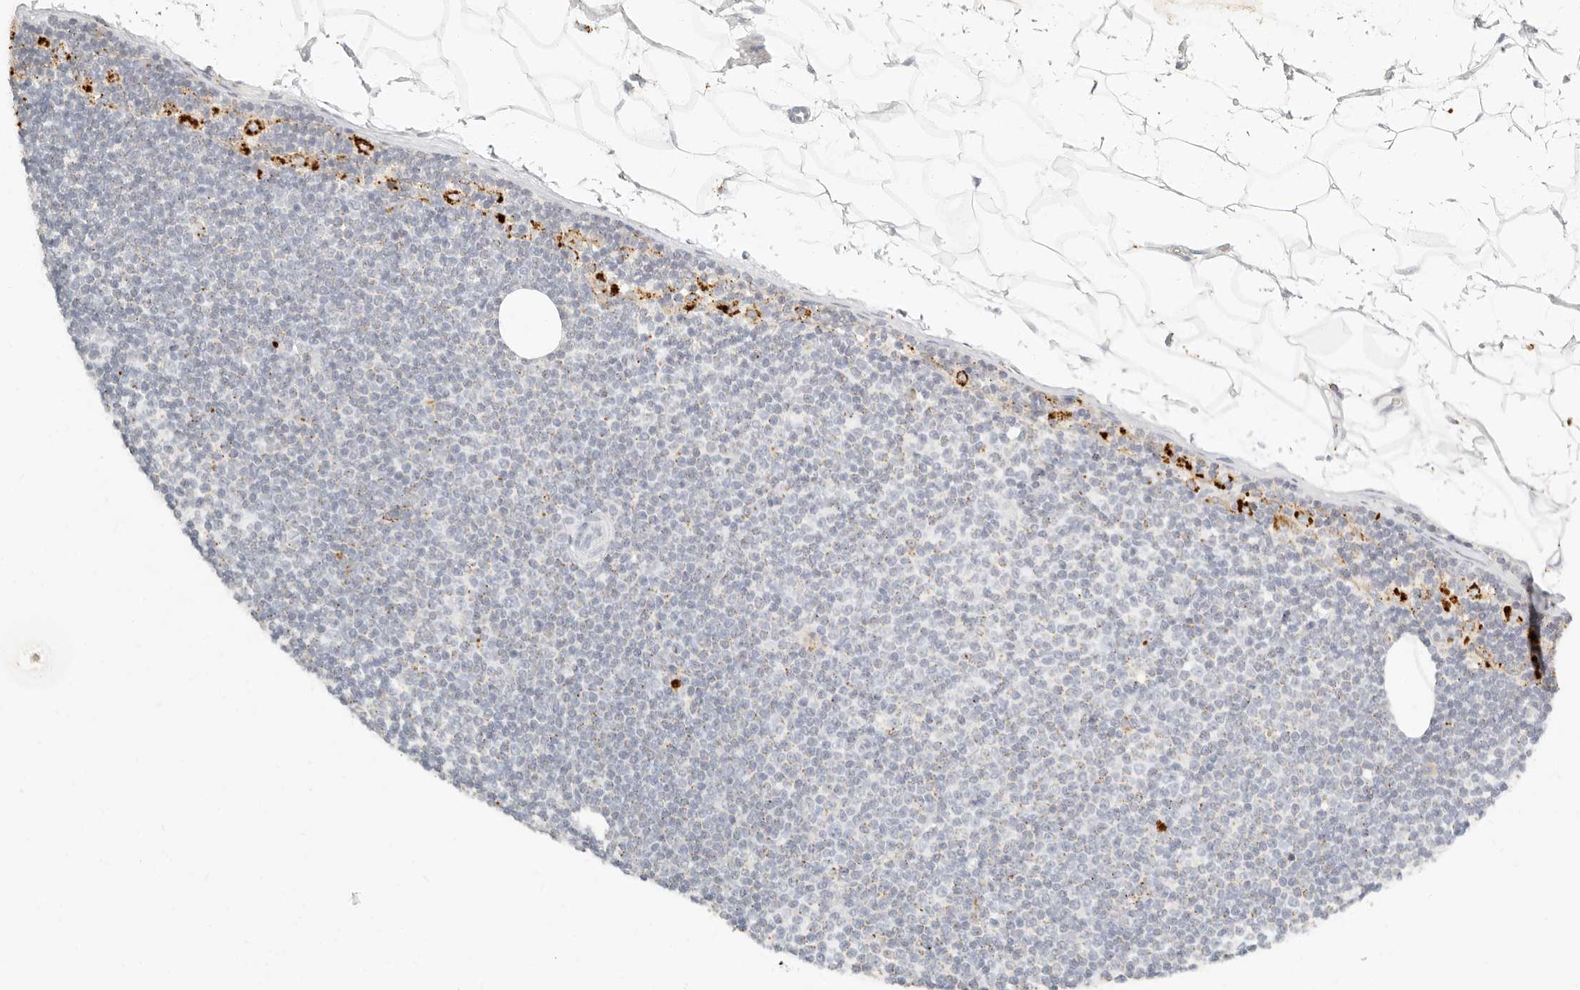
{"staining": {"intensity": "negative", "quantity": "none", "location": "none"}, "tissue": "lymphoma", "cell_type": "Tumor cells", "image_type": "cancer", "snomed": [{"axis": "morphology", "description": "Malignant lymphoma, non-Hodgkin's type, Low grade"}, {"axis": "topography", "description": "Lymph node"}], "caption": "Low-grade malignant lymphoma, non-Hodgkin's type stained for a protein using immunohistochemistry (IHC) exhibits no staining tumor cells.", "gene": "RNASET2", "patient": {"sex": "female", "age": 53}}